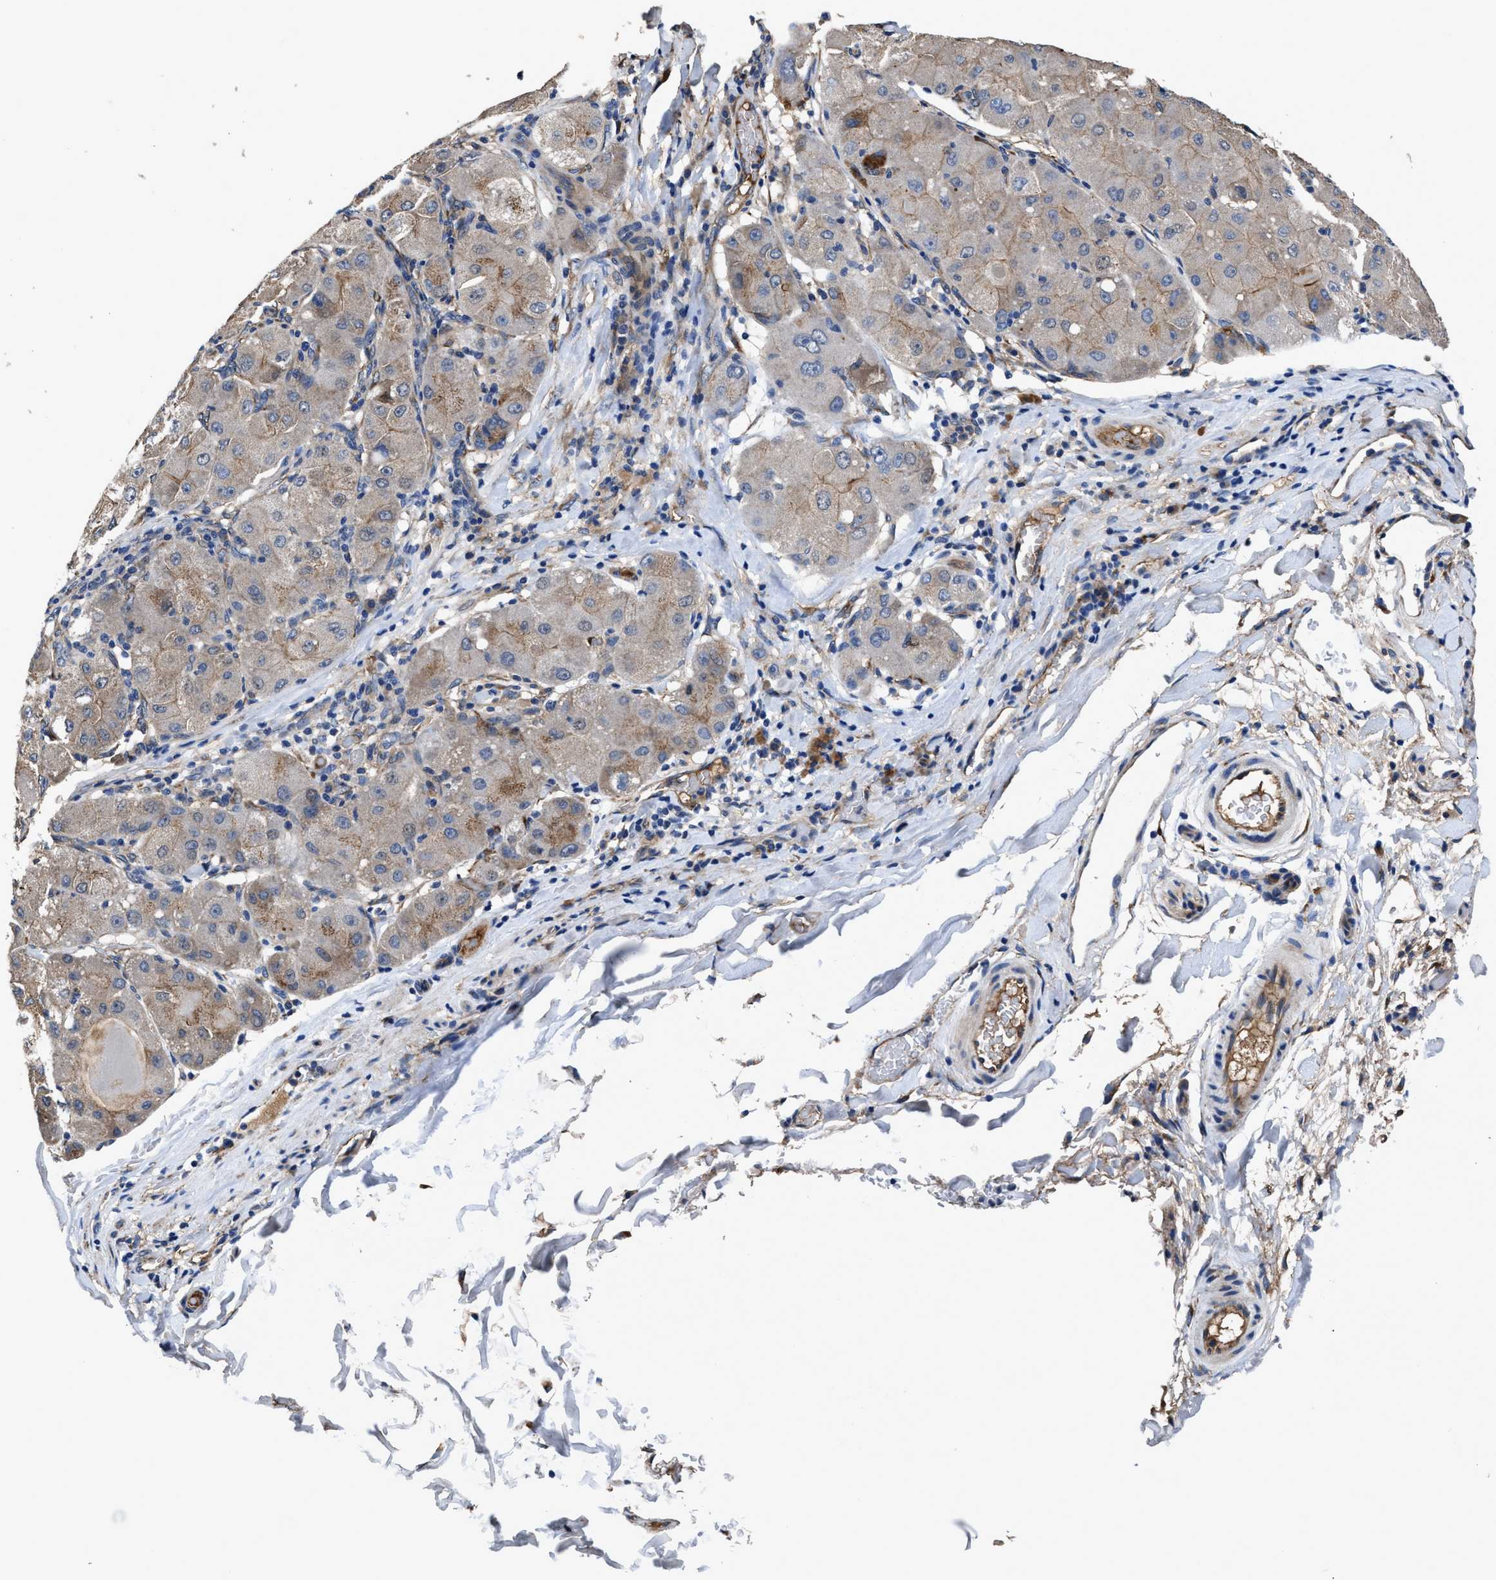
{"staining": {"intensity": "moderate", "quantity": "<25%", "location": "cytoplasmic/membranous"}, "tissue": "liver cancer", "cell_type": "Tumor cells", "image_type": "cancer", "snomed": [{"axis": "morphology", "description": "Carcinoma, Hepatocellular, NOS"}, {"axis": "topography", "description": "Liver"}], "caption": "Brown immunohistochemical staining in liver cancer (hepatocellular carcinoma) exhibits moderate cytoplasmic/membranous positivity in approximately <25% of tumor cells. The protein is shown in brown color, while the nuclei are stained blue.", "gene": "IDNK", "patient": {"sex": "male", "age": 80}}